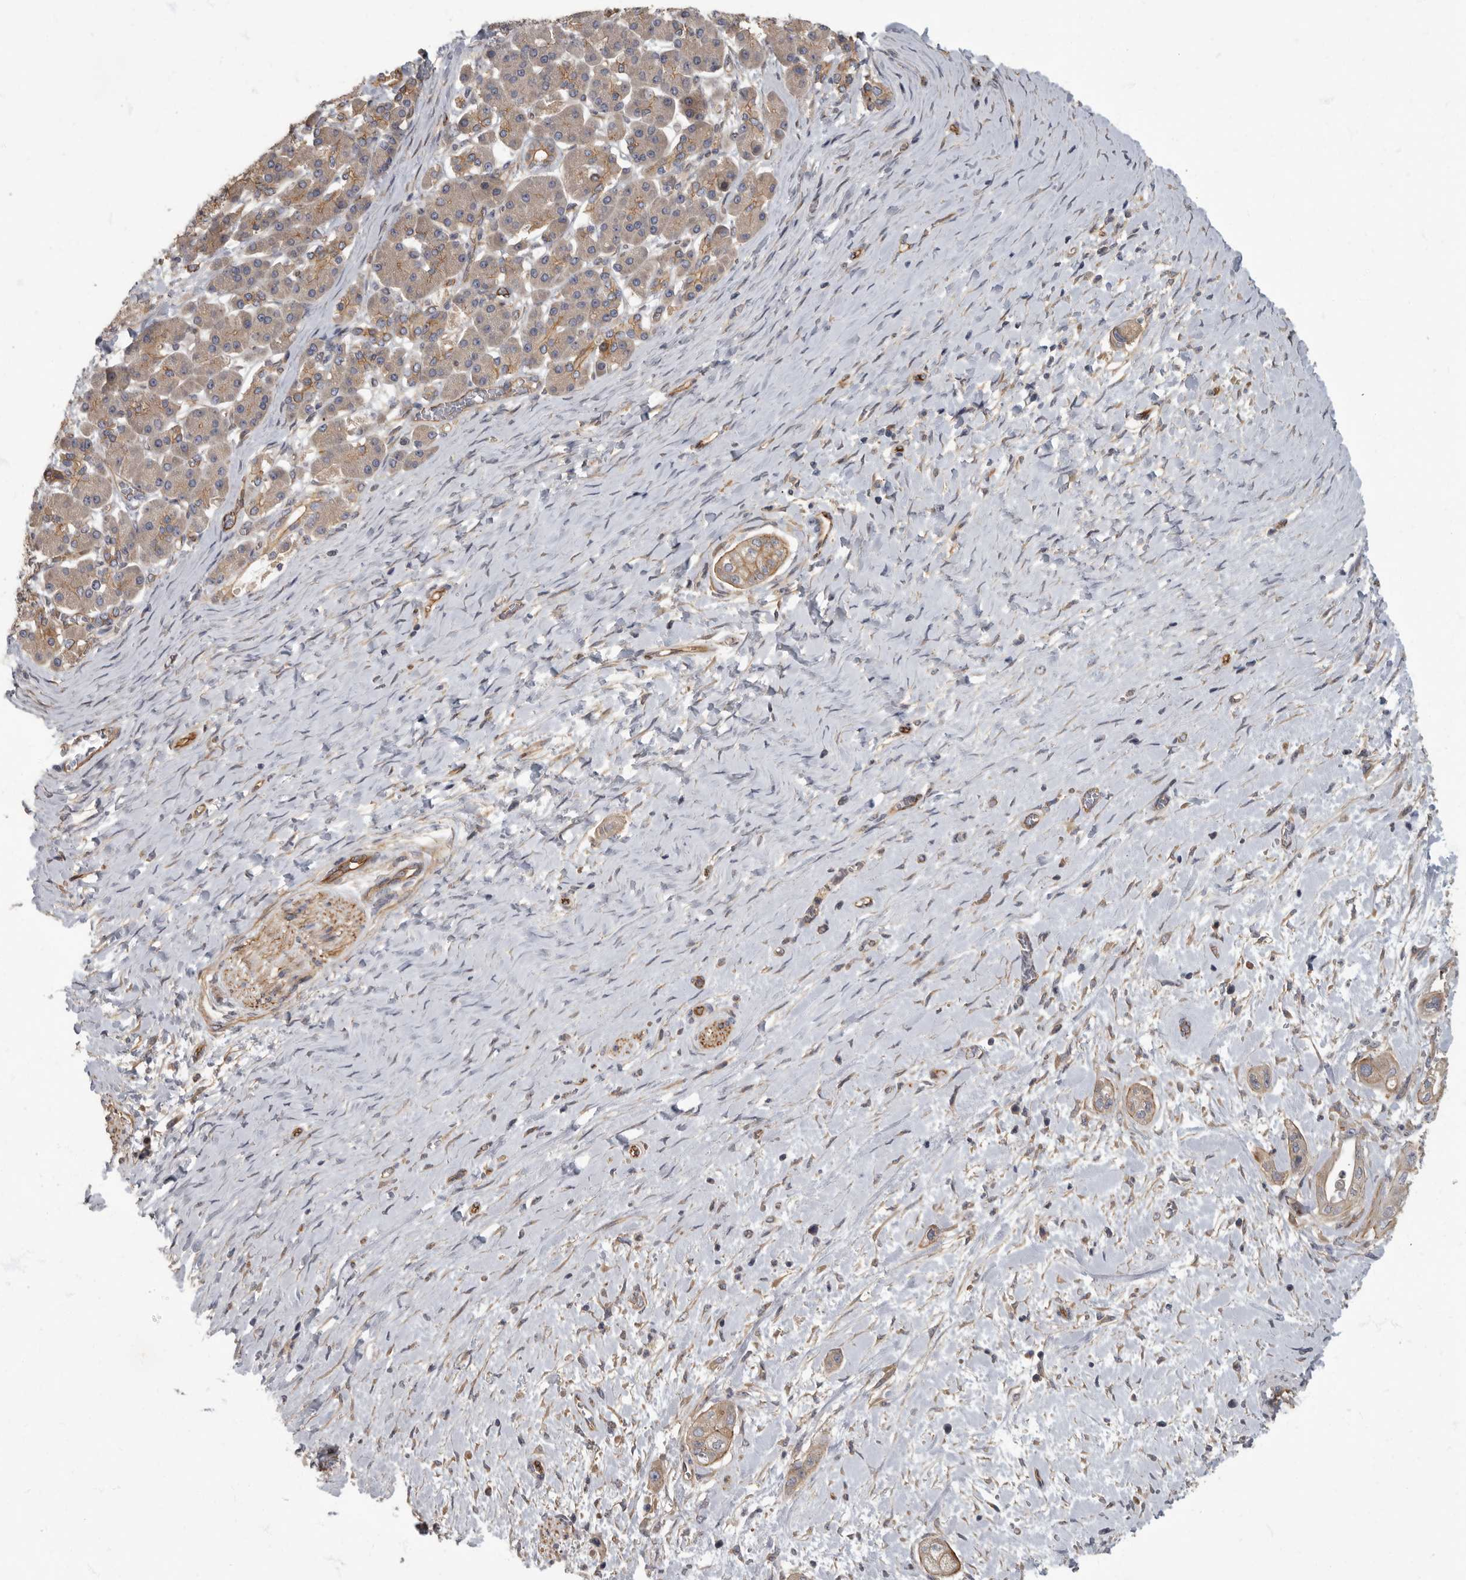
{"staining": {"intensity": "strong", "quantity": "25%-75%", "location": "cytoplasmic/membranous"}, "tissue": "pancreatic cancer", "cell_type": "Tumor cells", "image_type": "cancer", "snomed": [{"axis": "morphology", "description": "Adenocarcinoma, NOS"}, {"axis": "topography", "description": "Pancreas"}], "caption": "Pancreatic cancer (adenocarcinoma) stained with DAB IHC displays high levels of strong cytoplasmic/membranous staining in approximately 25%-75% of tumor cells.", "gene": "PDK1", "patient": {"sex": "male", "age": 58}}